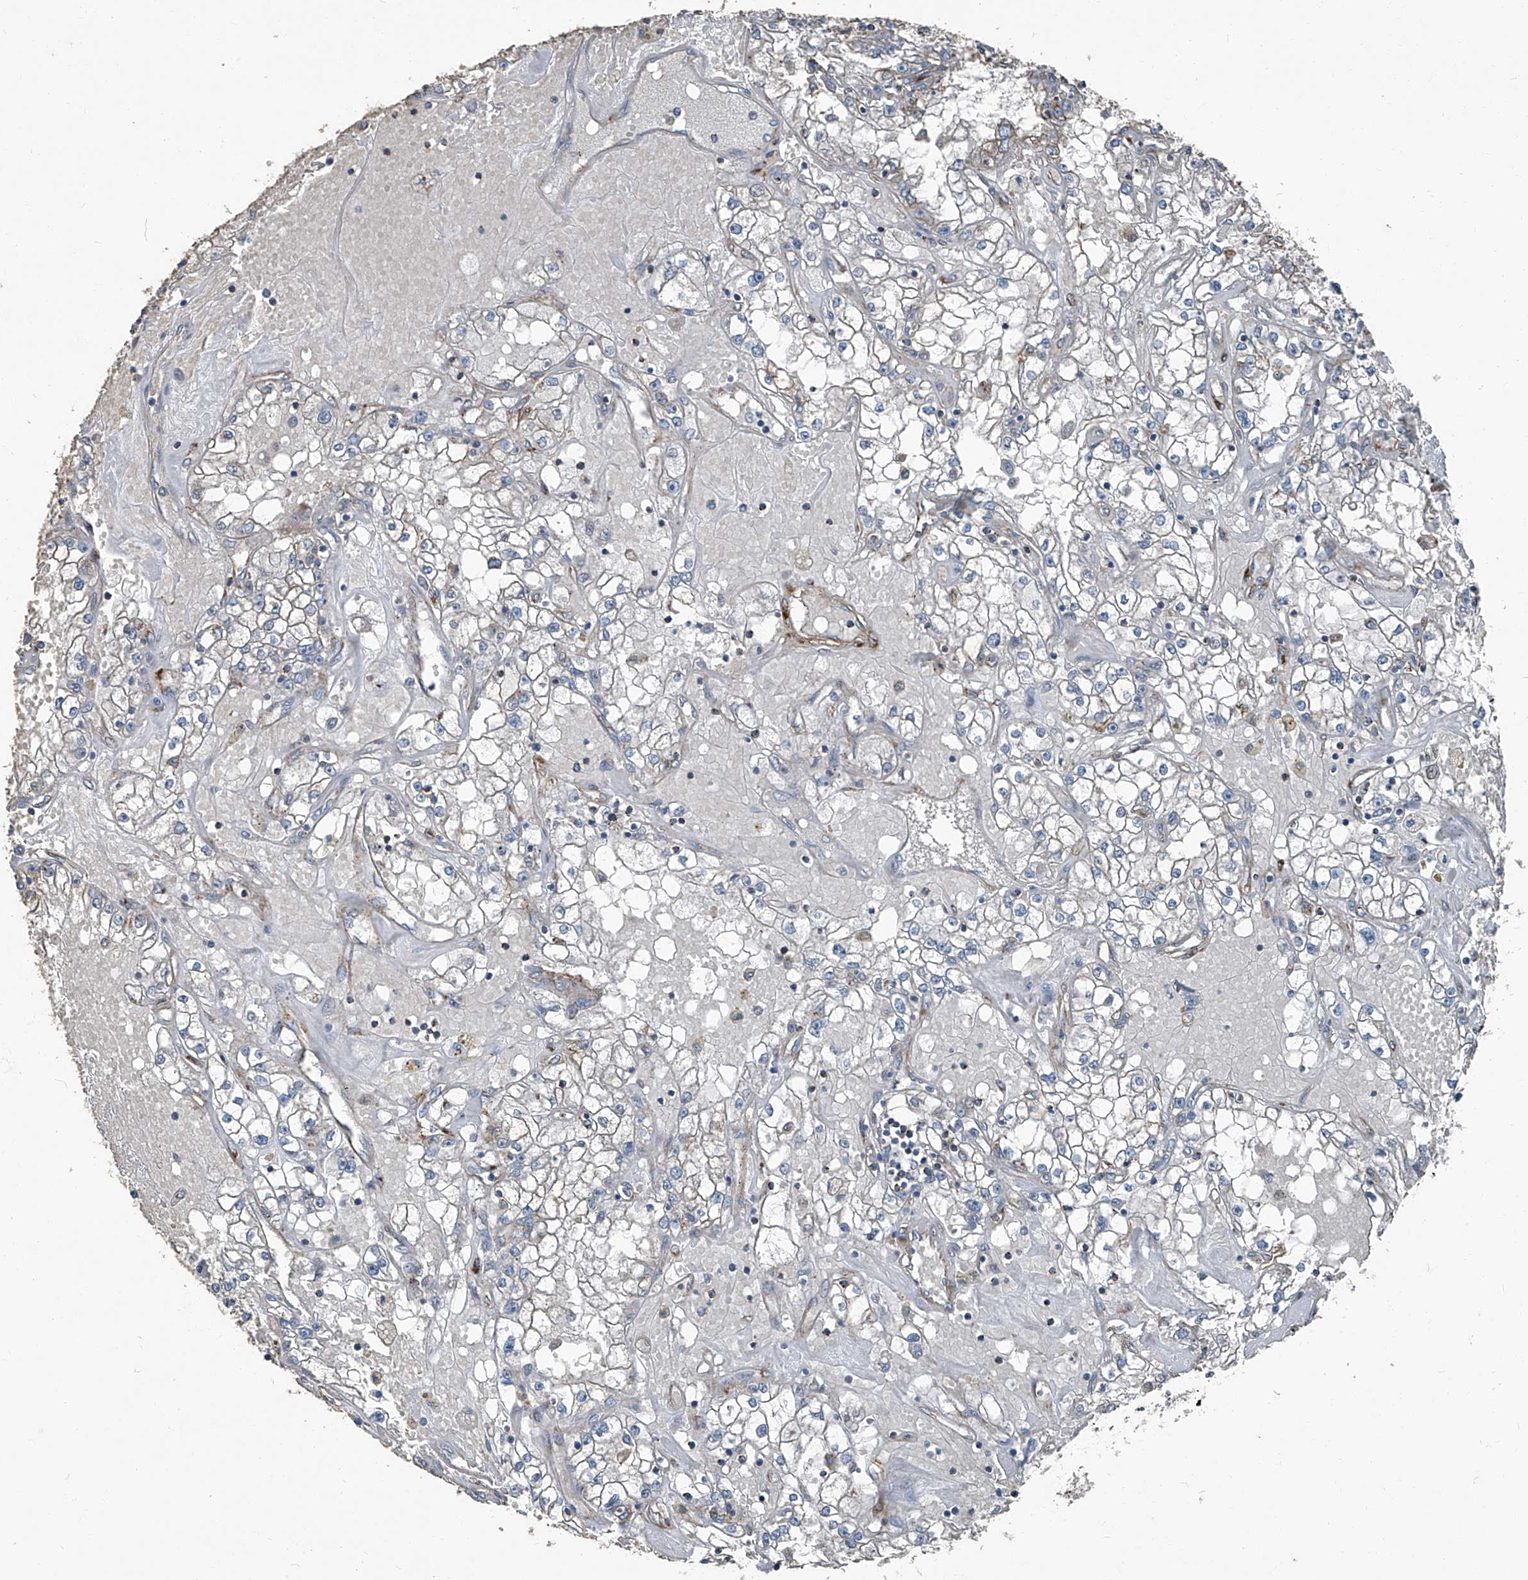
{"staining": {"intensity": "negative", "quantity": "none", "location": "none"}, "tissue": "renal cancer", "cell_type": "Tumor cells", "image_type": "cancer", "snomed": [{"axis": "morphology", "description": "Adenocarcinoma, NOS"}, {"axis": "topography", "description": "Kidney"}], "caption": "Tumor cells show no significant protein positivity in renal cancer.", "gene": "SEPTIN7", "patient": {"sex": "male", "age": 56}}